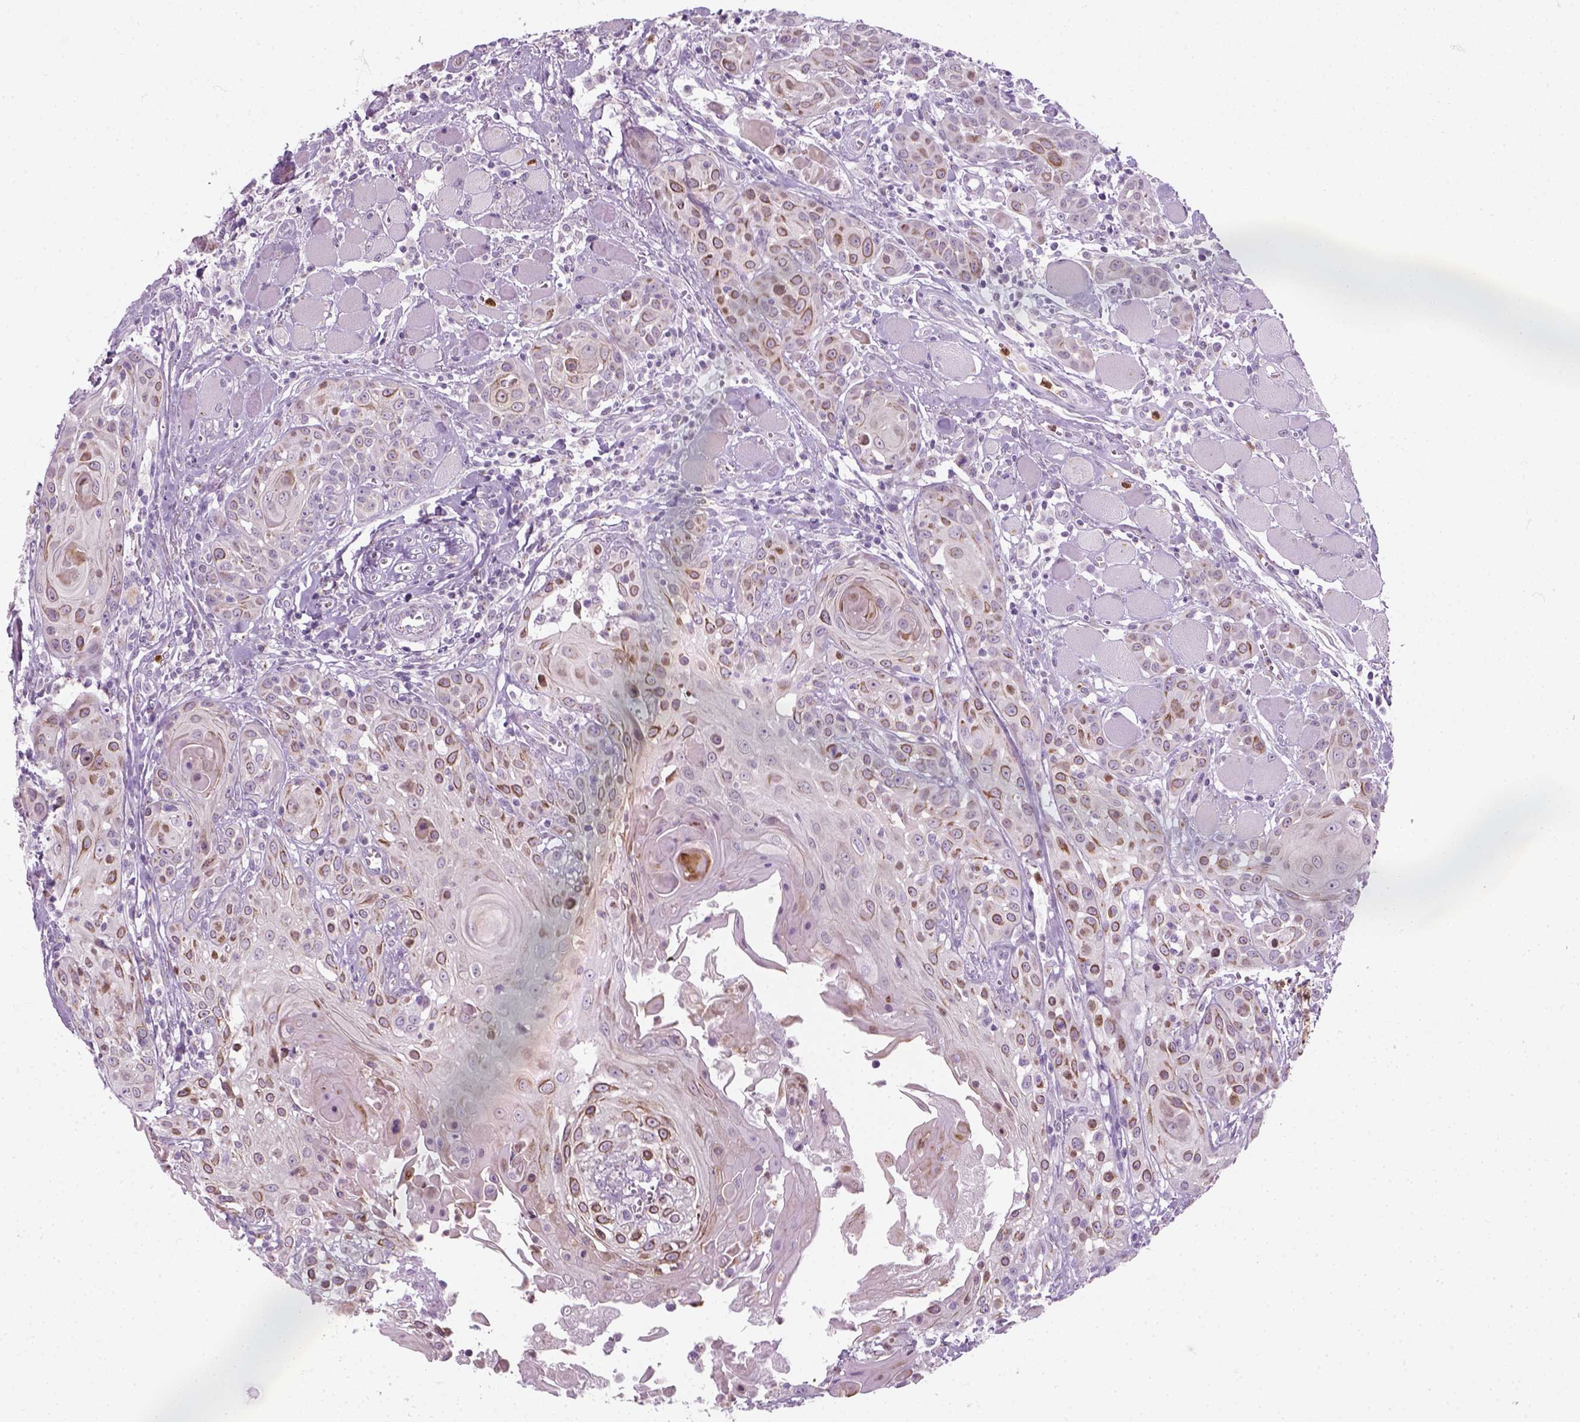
{"staining": {"intensity": "moderate", "quantity": "25%-75%", "location": "cytoplasmic/membranous"}, "tissue": "head and neck cancer", "cell_type": "Tumor cells", "image_type": "cancer", "snomed": [{"axis": "morphology", "description": "Squamous cell carcinoma, NOS"}, {"axis": "topography", "description": "Head-Neck"}], "caption": "Immunohistochemical staining of human head and neck squamous cell carcinoma shows medium levels of moderate cytoplasmic/membranous staining in about 25%-75% of tumor cells.", "gene": "IL4", "patient": {"sex": "female", "age": 80}}